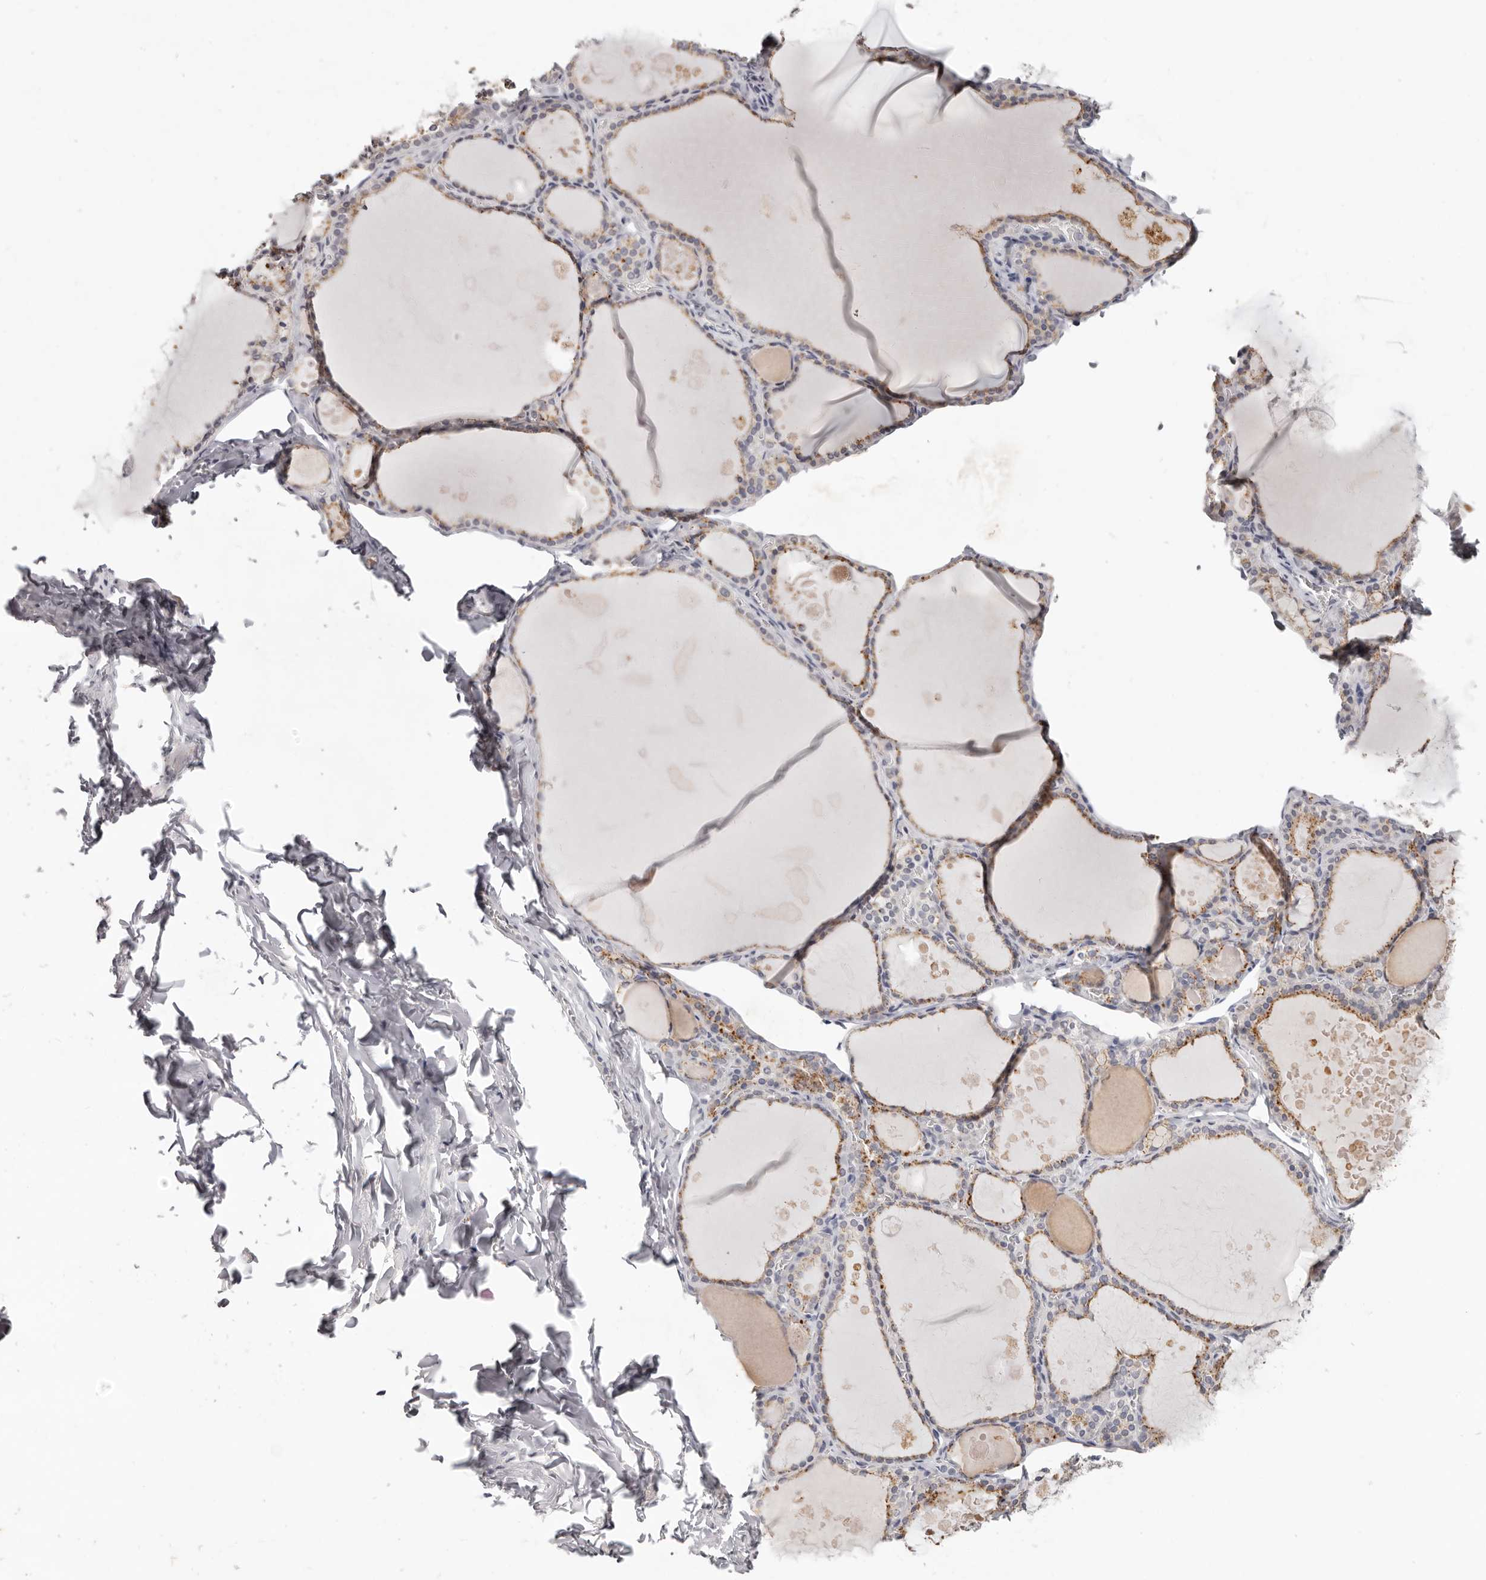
{"staining": {"intensity": "moderate", "quantity": ">75%", "location": "cytoplasmic/membranous"}, "tissue": "thyroid gland", "cell_type": "Glandular cells", "image_type": "normal", "snomed": [{"axis": "morphology", "description": "Normal tissue, NOS"}, {"axis": "topography", "description": "Thyroid gland"}], "caption": "IHC (DAB) staining of normal human thyroid gland exhibits moderate cytoplasmic/membranous protein positivity in approximately >75% of glandular cells.", "gene": "PCDHB6", "patient": {"sex": "male", "age": 56}}